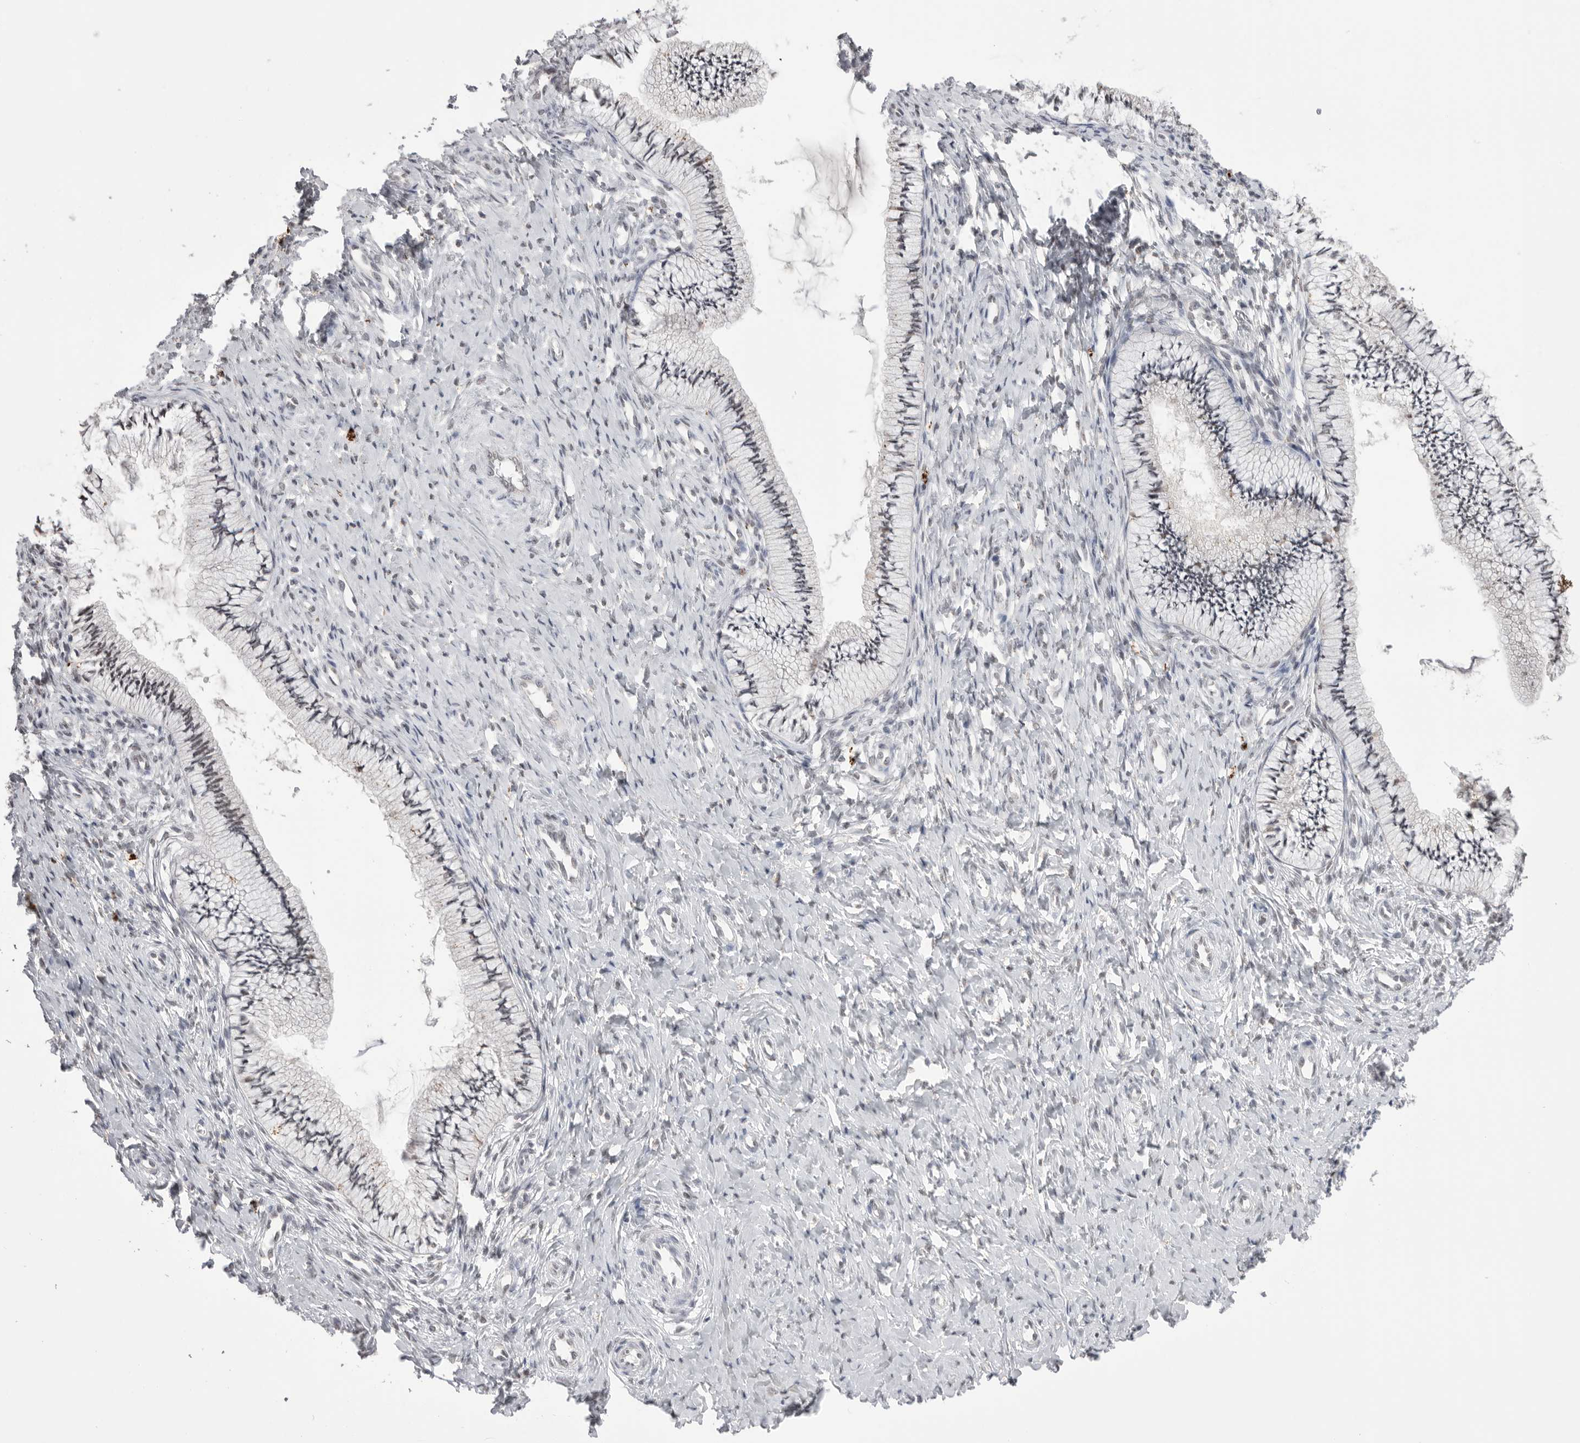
{"staining": {"intensity": "negative", "quantity": "none", "location": "none"}, "tissue": "cervix", "cell_type": "Glandular cells", "image_type": "normal", "snomed": [{"axis": "morphology", "description": "Normal tissue, NOS"}, {"axis": "topography", "description": "Cervix"}], "caption": "Cervix stained for a protein using IHC displays no positivity glandular cells.", "gene": "BCLAF3", "patient": {"sex": "female", "age": 36}}